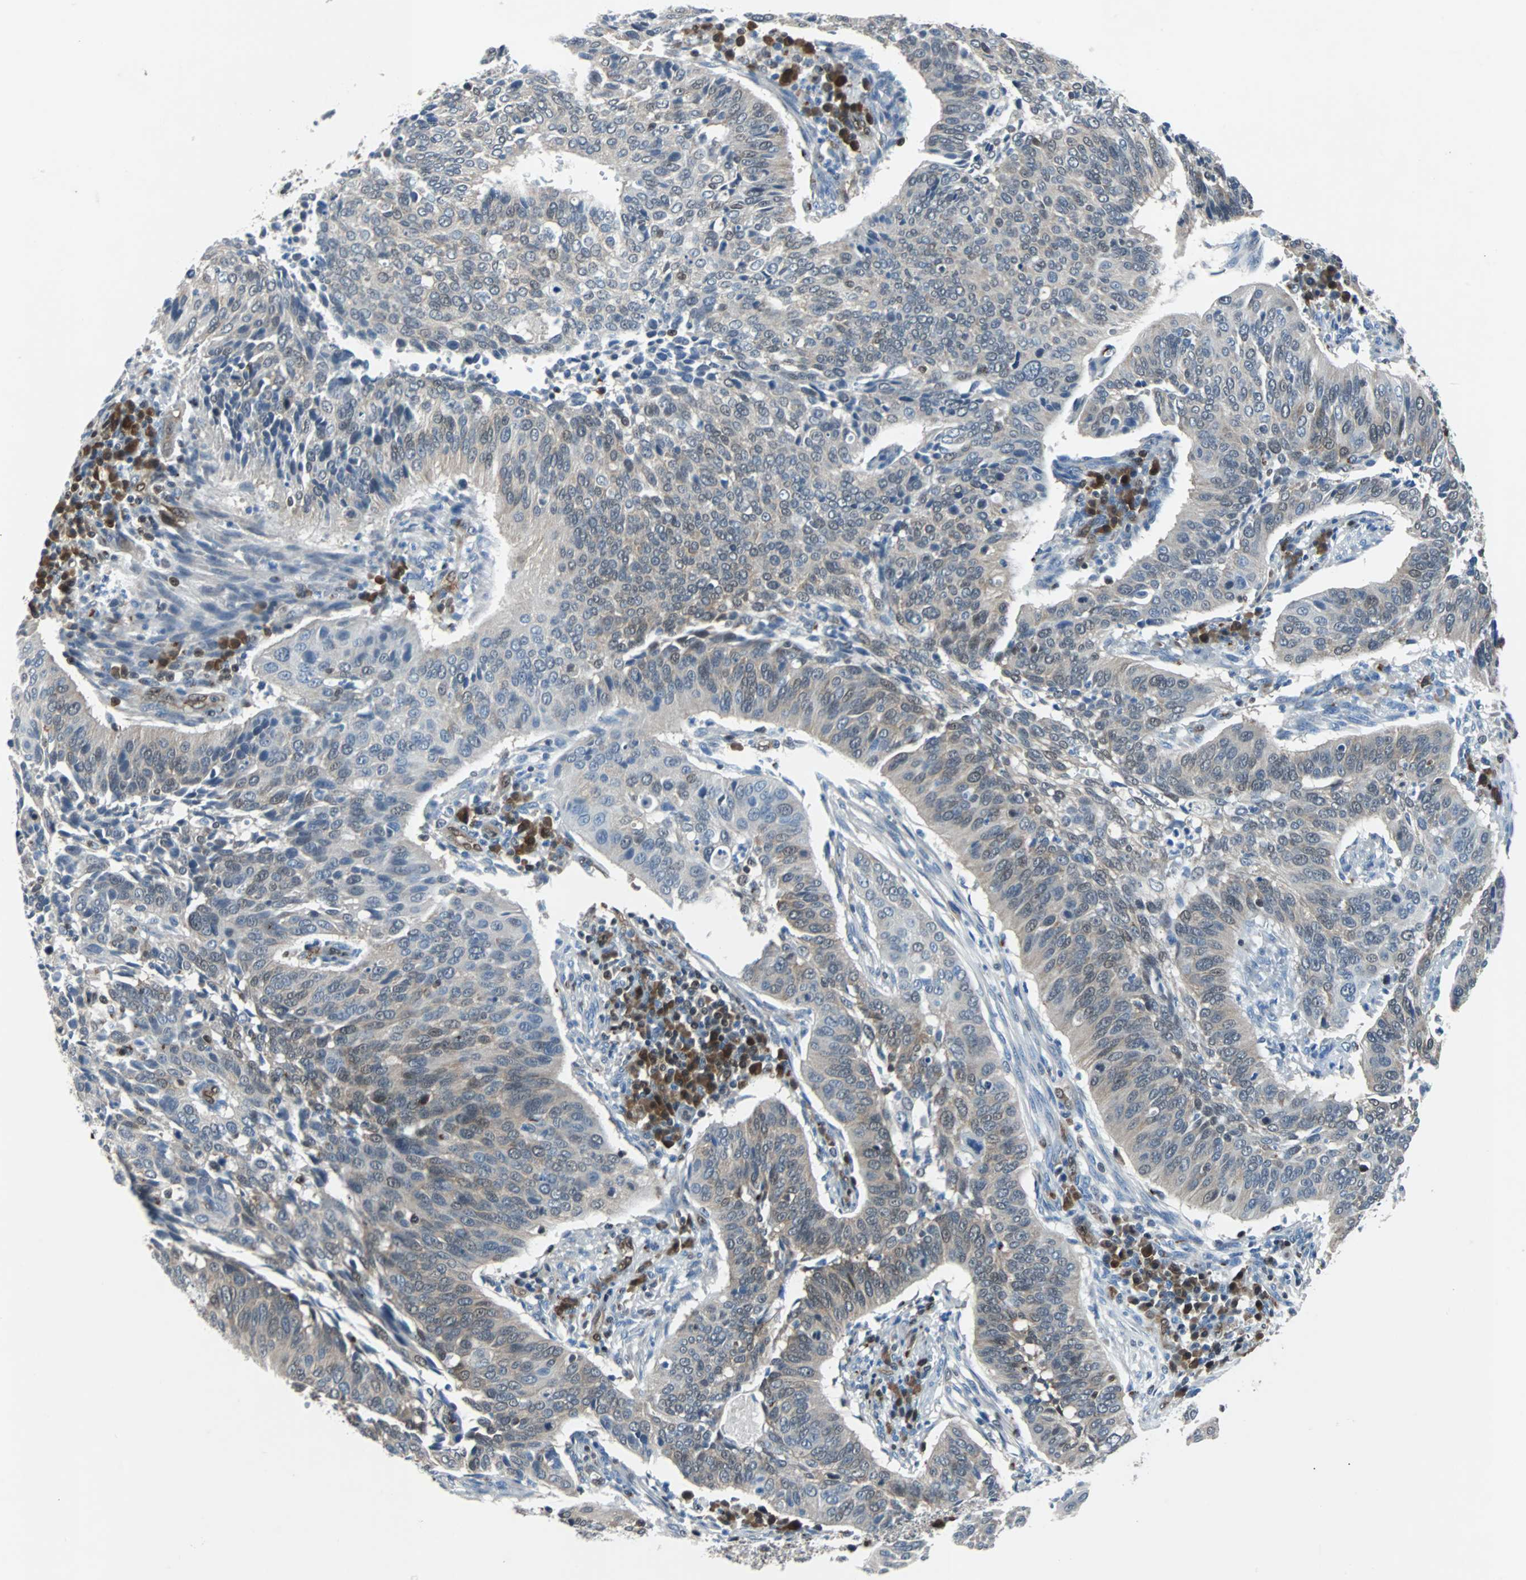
{"staining": {"intensity": "weak", "quantity": "<25%", "location": "cytoplasmic/membranous,nuclear"}, "tissue": "cervical cancer", "cell_type": "Tumor cells", "image_type": "cancer", "snomed": [{"axis": "morphology", "description": "Squamous cell carcinoma, NOS"}, {"axis": "topography", "description": "Cervix"}], "caption": "Micrograph shows no significant protein staining in tumor cells of cervical cancer (squamous cell carcinoma).", "gene": "MAP2K6", "patient": {"sex": "female", "age": 39}}